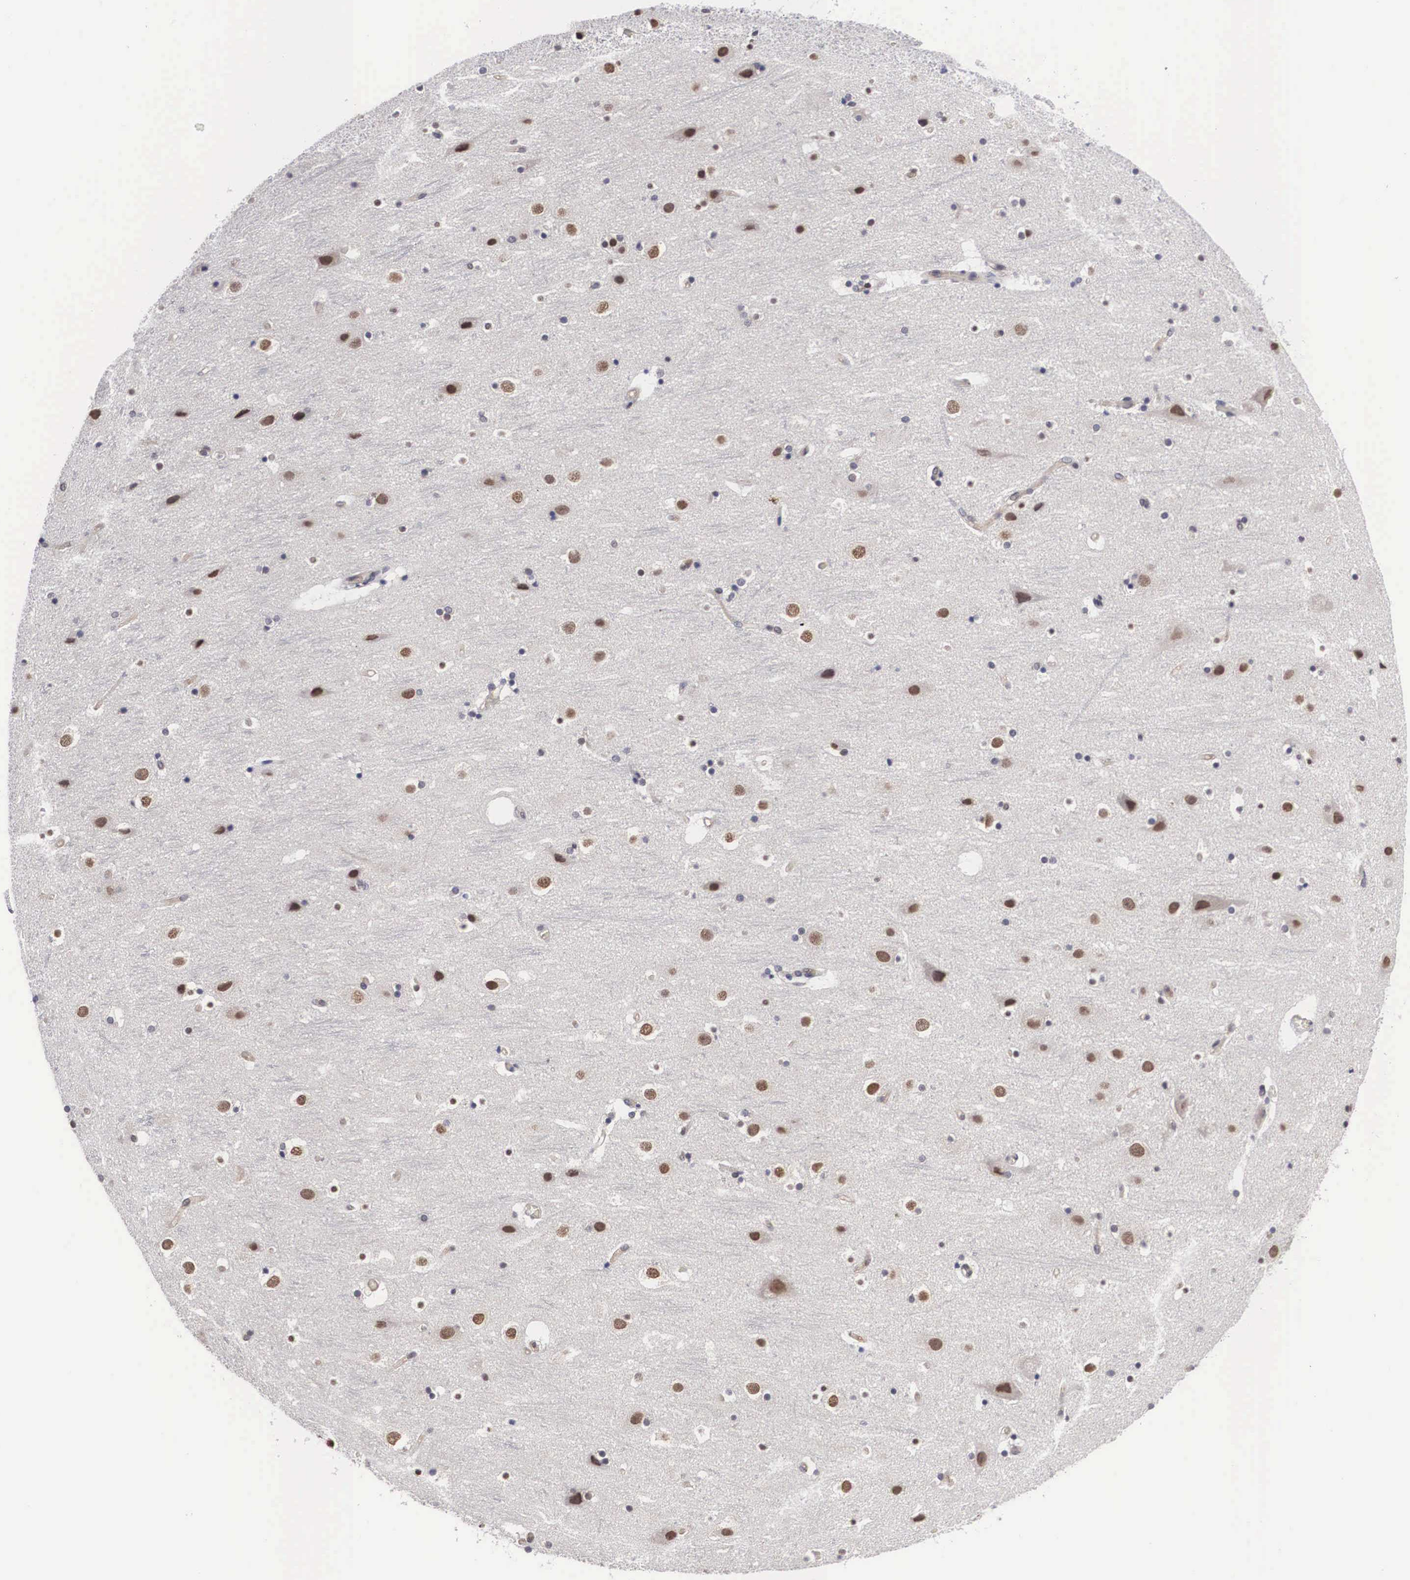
{"staining": {"intensity": "negative", "quantity": "none", "location": "none"}, "tissue": "cerebral cortex", "cell_type": "Endothelial cells", "image_type": "normal", "snomed": [{"axis": "morphology", "description": "Normal tissue, NOS"}, {"axis": "topography", "description": "Cerebral cortex"}], "caption": "High power microscopy micrograph of an immunohistochemistry (IHC) photomicrograph of normal cerebral cortex, revealing no significant positivity in endothelial cells.", "gene": "OTX2", "patient": {"sex": "male", "age": 45}}